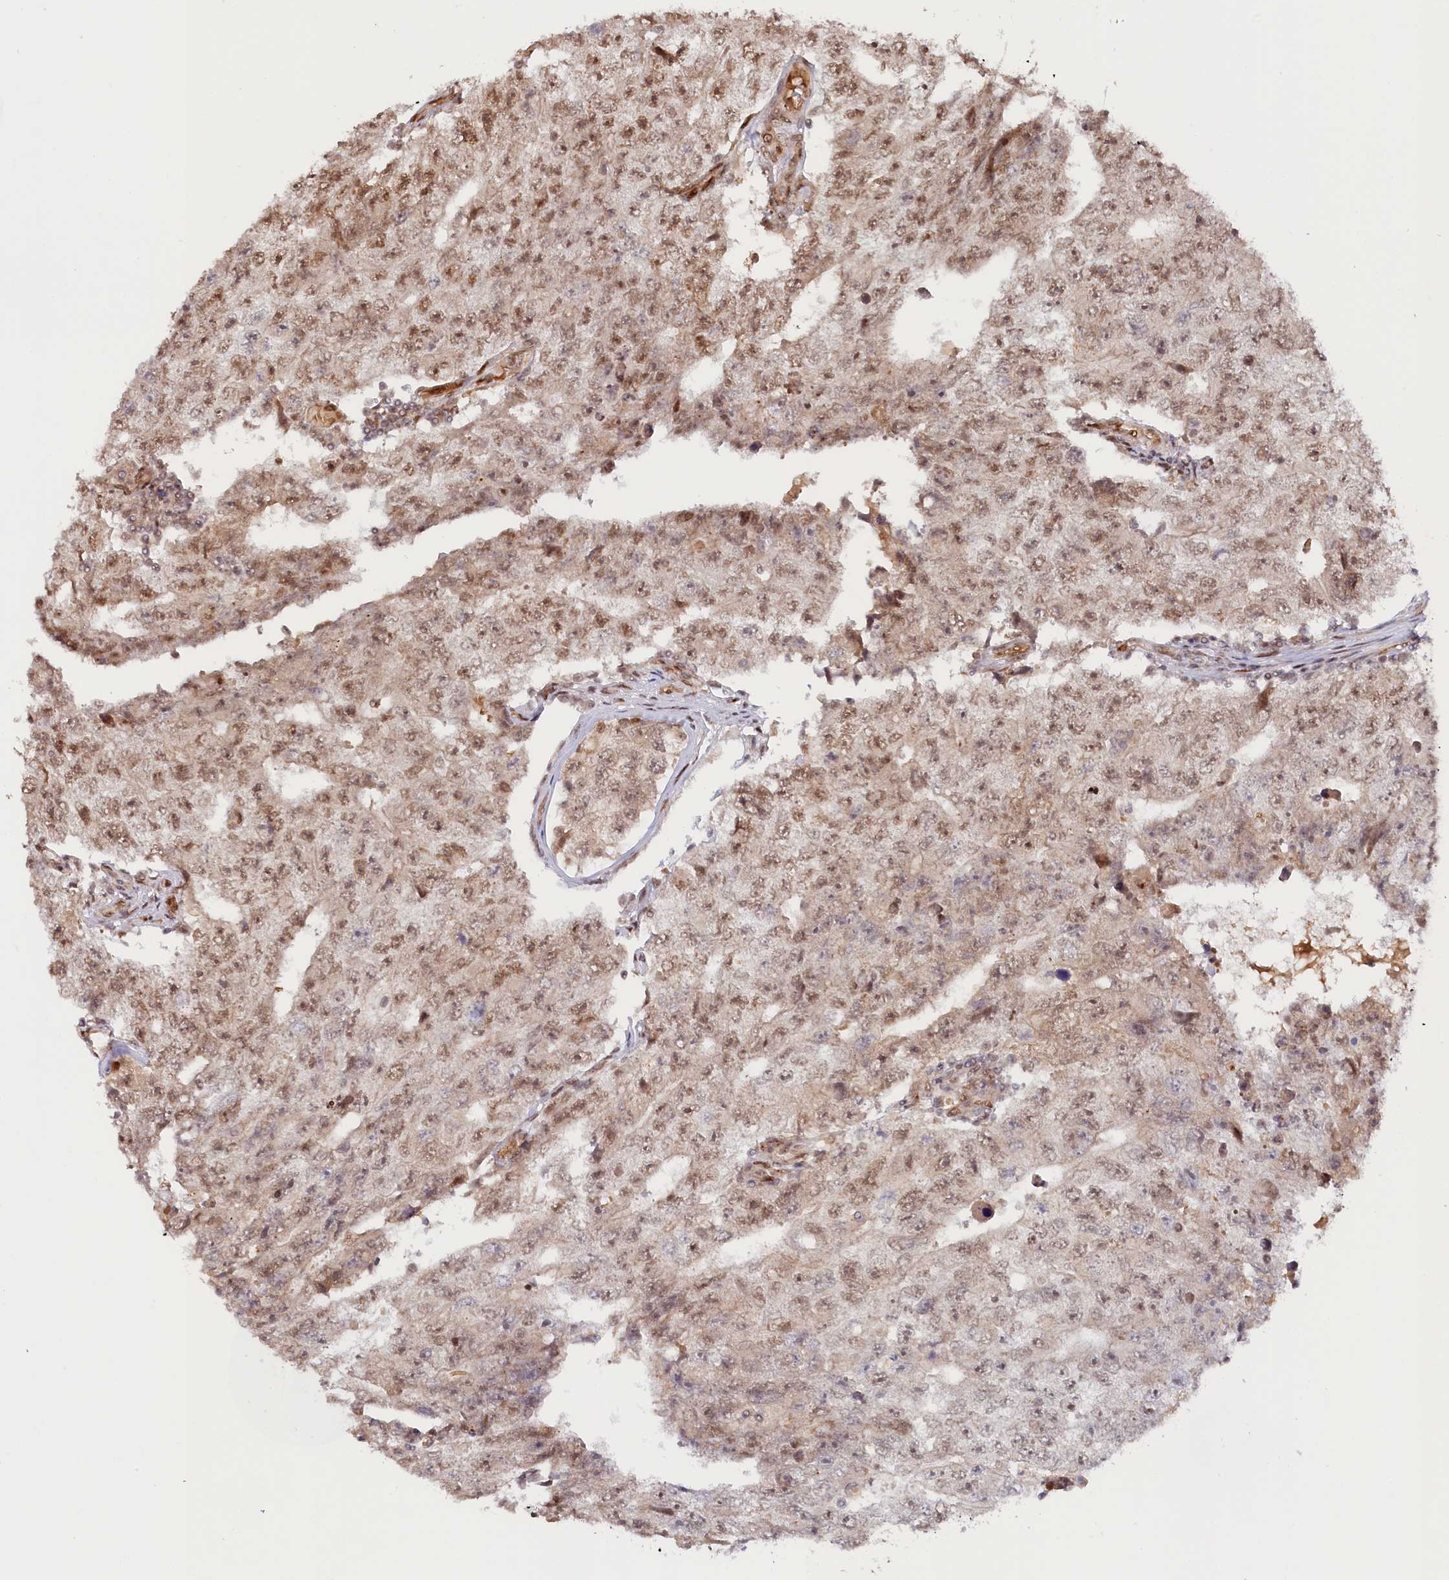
{"staining": {"intensity": "moderate", "quantity": ">75%", "location": "nuclear"}, "tissue": "testis cancer", "cell_type": "Tumor cells", "image_type": "cancer", "snomed": [{"axis": "morphology", "description": "Carcinoma, Embryonal, NOS"}, {"axis": "topography", "description": "Testis"}], "caption": "Protein staining of embryonal carcinoma (testis) tissue displays moderate nuclear expression in approximately >75% of tumor cells.", "gene": "ANKRD24", "patient": {"sex": "male", "age": 17}}